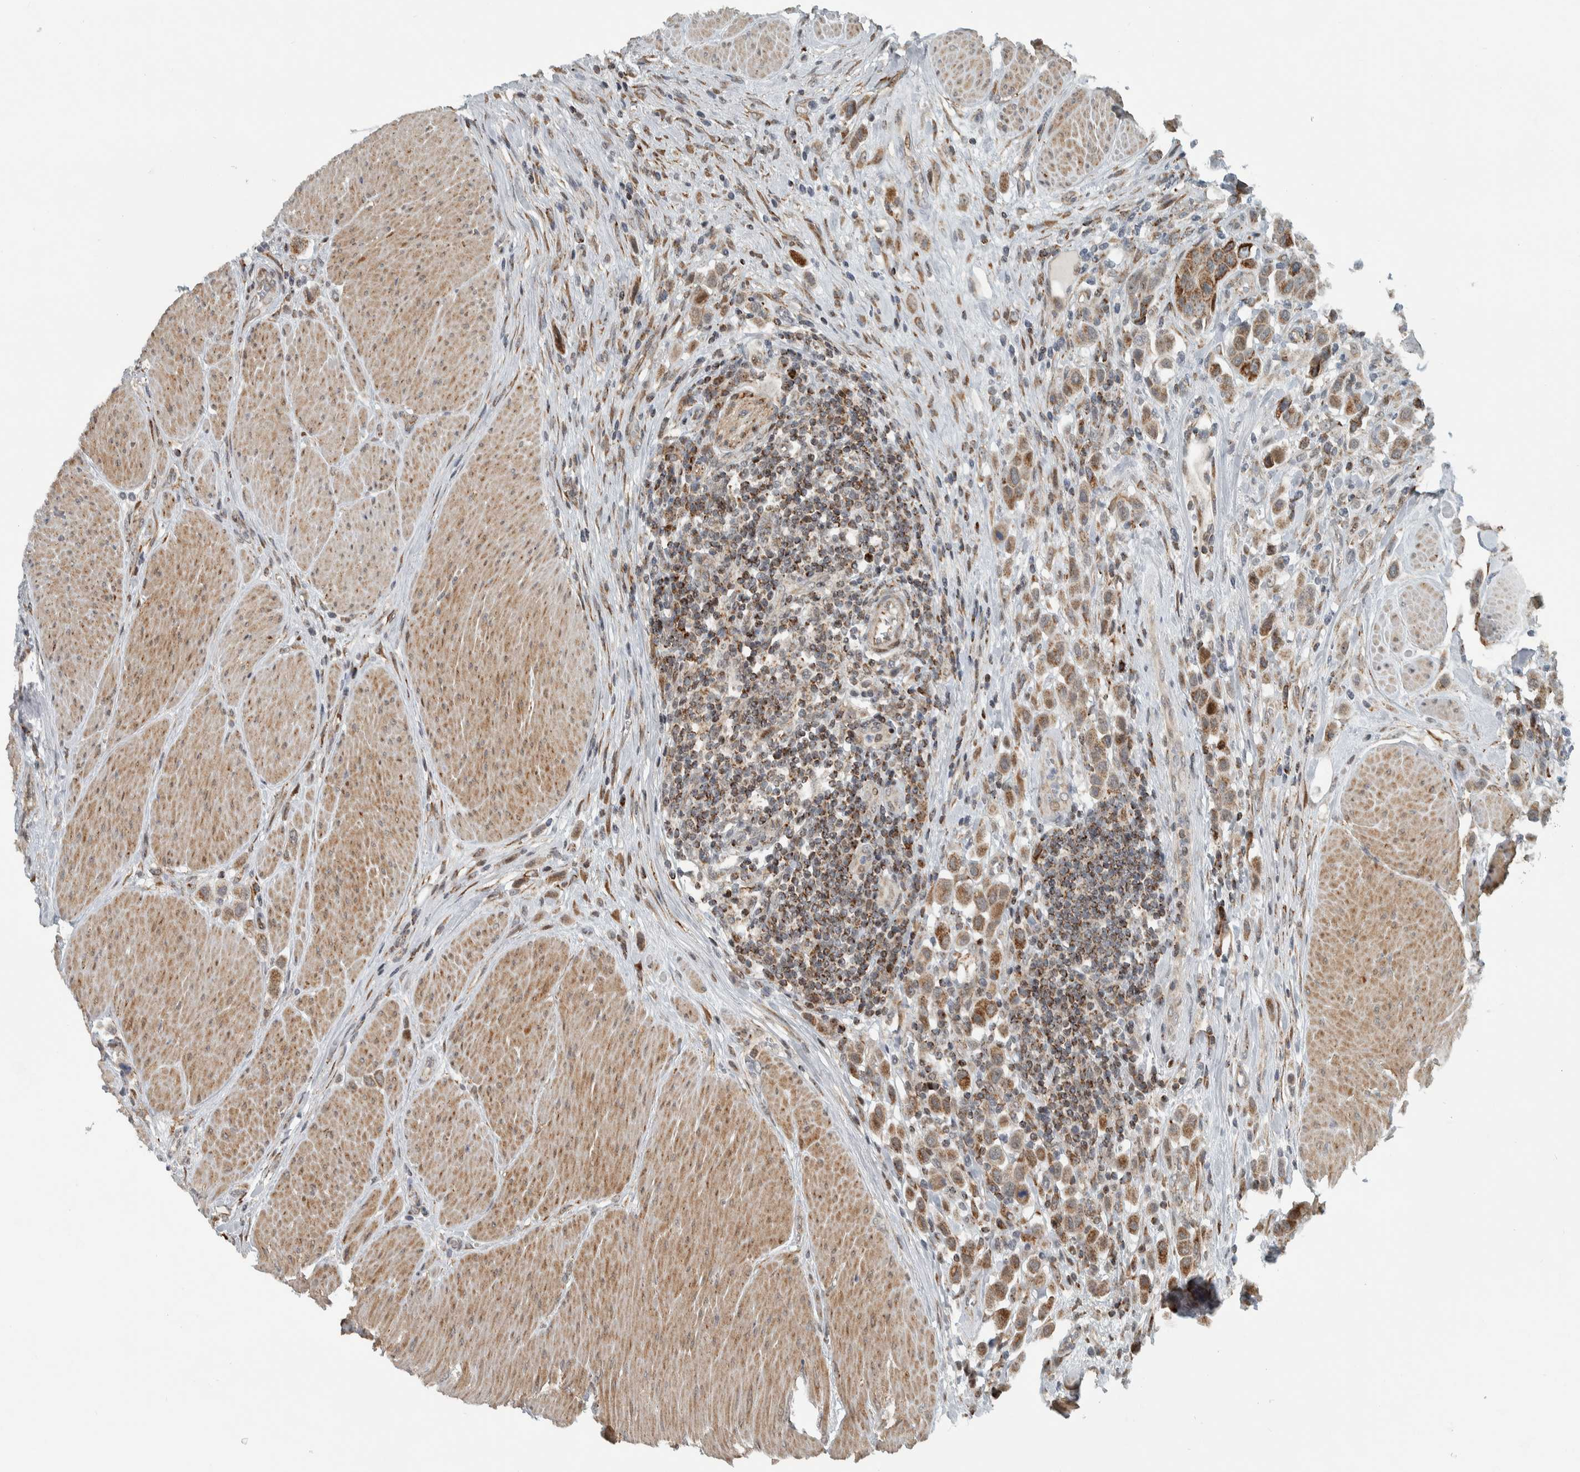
{"staining": {"intensity": "moderate", "quantity": ">75%", "location": "cytoplasmic/membranous"}, "tissue": "urothelial cancer", "cell_type": "Tumor cells", "image_type": "cancer", "snomed": [{"axis": "morphology", "description": "Urothelial carcinoma, High grade"}, {"axis": "topography", "description": "Urinary bladder"}], "caption": "Tumor cells demonstrate moderate cytoplasmic/membranous staining in about >75% of cells in urothelial cancer. The protein is shown in brown color, while the nuclei are stained blue.", "gene": "PPM1K", "patient": {"sex": "male", "age": 50}}